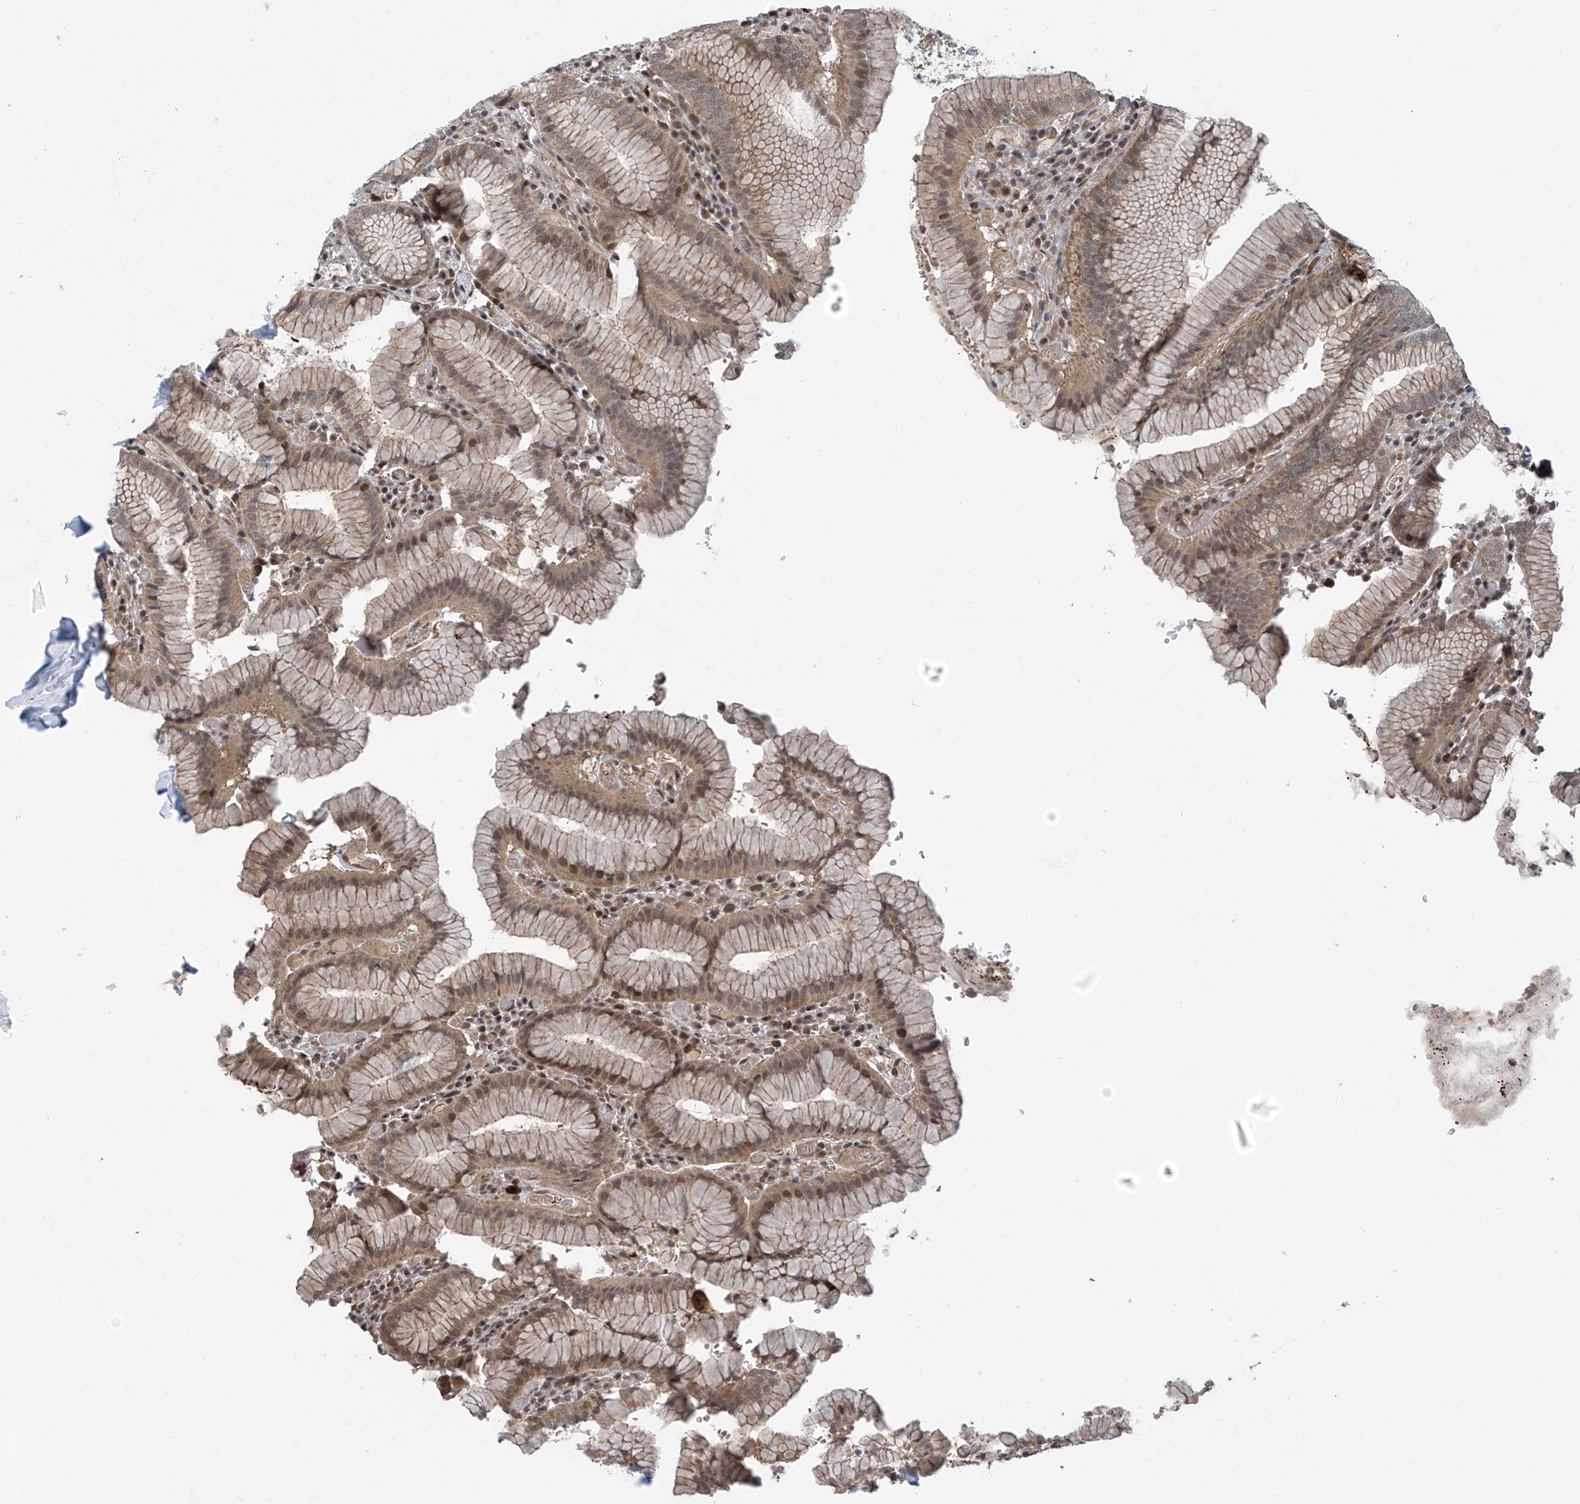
{"staining": {"intensity": "moderate", "quantity": "25%-75%", "location": "cytoplasmic/membranous,nuclear"}, "tissue": "stomach", "cell_type": "Glandular cells", "image_type": "normal", "snomed": [{"axis": "morphology", "description": "Normal tissue, NOS"}, {"axis": "topography", "description": "Stomach"}], "caption": "Human stomach stained with a brown dye exhibits moderate cytoplasmic/membranous,nuclear positive positivity in about 25%-75% of glandular cells.", "gene": "ABHD13", "patient": {"sex": "male", "age": 55}}